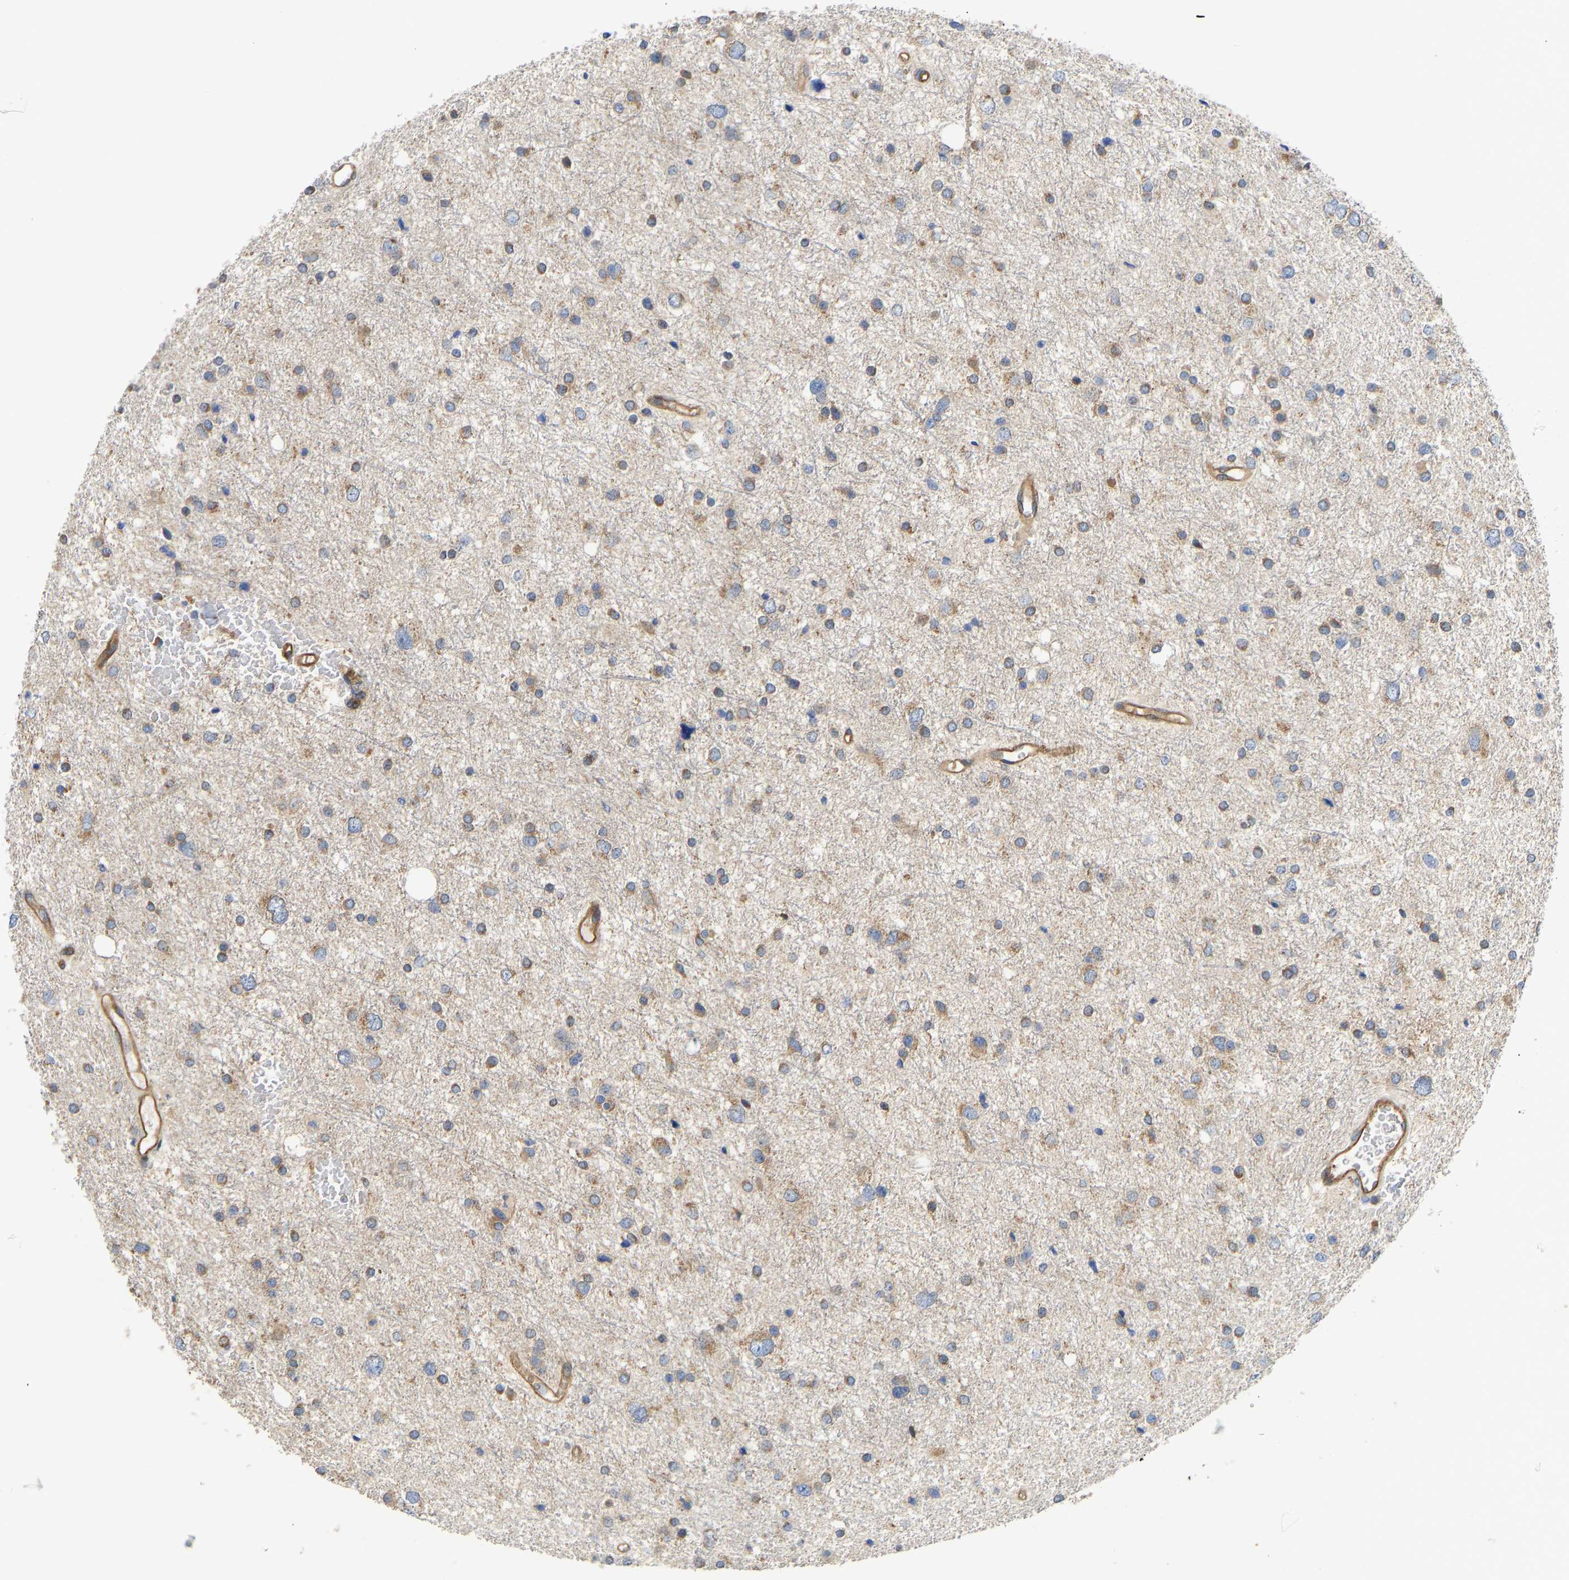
{"staining": {"intensity": "weak", "quantity": ">75%", "location": "cytoplasmic/membranous"}, "tissue": "glioma", "cell_type": "Tumor cells", "image_type": "cancer", "snomed": [{"axis": "morphology", "description": "Glioma, malignant, Low grade"}, {"axis": "topography", "description": "Brain"}], "caption": "Immunohistochemical staining of human glioma shows weak cytoplasmic/membranous protein staining in about >75% of tumor cells.", "gene": "FLNB", "patient": {"sex": "female", "age": 37}}